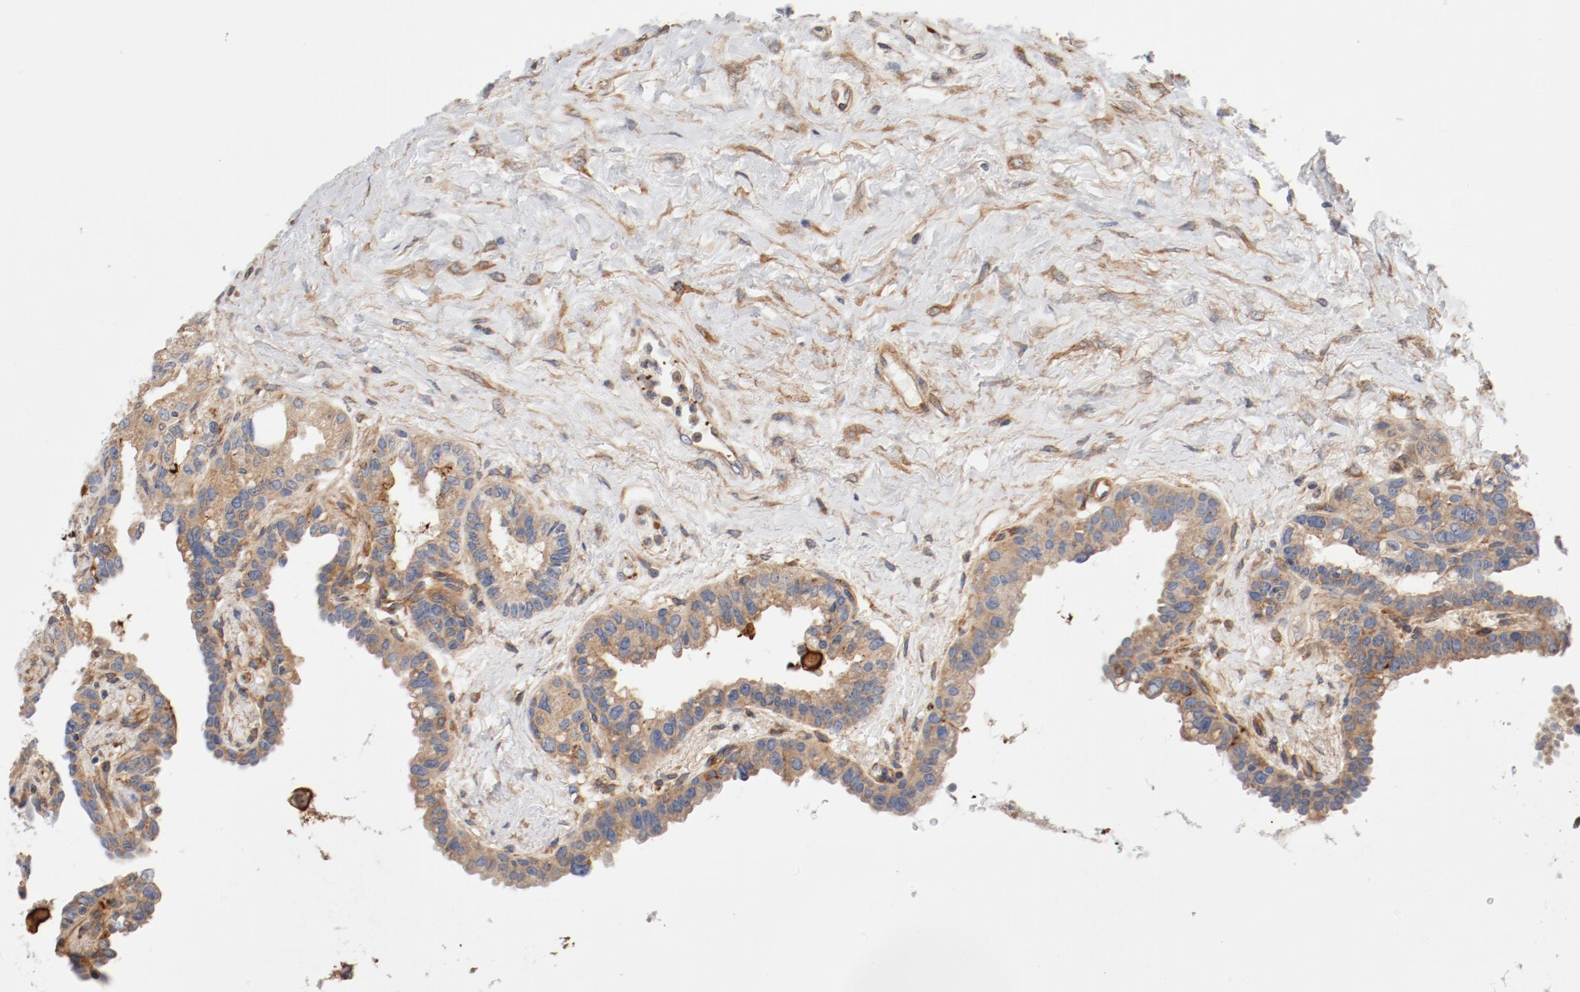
{"staining": {"intensity": "moderate", "quantity": "25%-75%", "location": "cytoplasmic/membranous"}, "tissue": "seminal vesicle", "cell_type": "Glandular cells", "image_type": "normal", "snomed": [{"axis": "morphology", "description": "Normal tissue, NOS"}, {"axis": "topography", "description": "Seminal veicle"}], "caption": "Glandular cells reveal moderate cytoplasmic/membranous expression in approximately 25%-75% of cells in unremarkable seminal vesicle.", "gene": "ILK", "patient": {"sex": "male", "age": 61}}